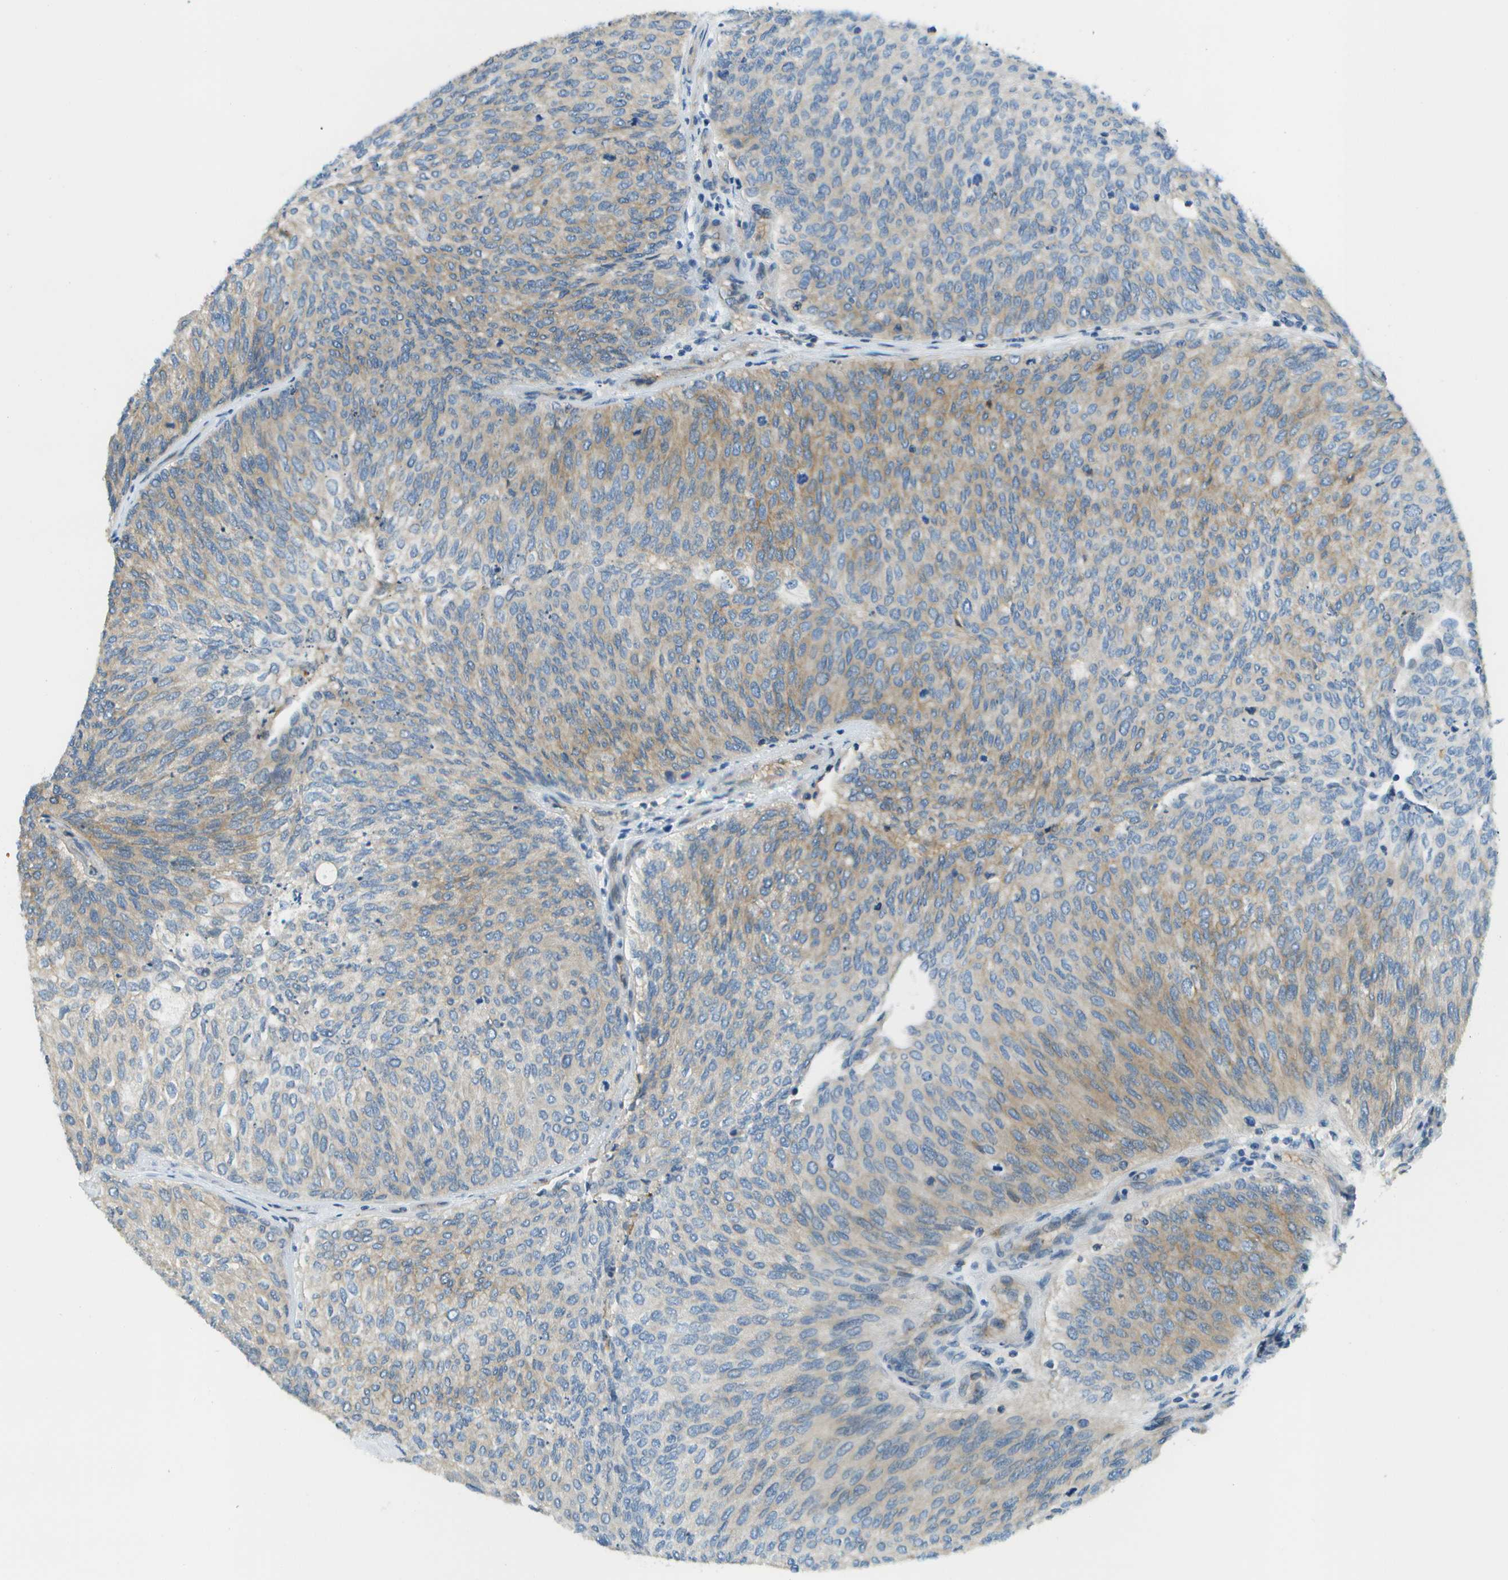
{"staining": {"intensity": "moderate", "quantity": "<25%", "location": "cytoplasmic/membranous"}, "tissue": "urothelial cancer", "cell_type": "Tumor cells", "image_type": "cancer", "snomed": [{"axis": "morphology", "description": "Urothelial carcinoma, Low grade"}, {"axis": "topography", "description": "Urinary bladder"}], "caption": "DAB immunohistochemical staining of human urothelial cancer exhibits moderate cytoplasmic/membranous protein staining in approximately <25% of tumor cells.", "gene": "CTIF", "patient": {"sex": "female", "age": 79}}